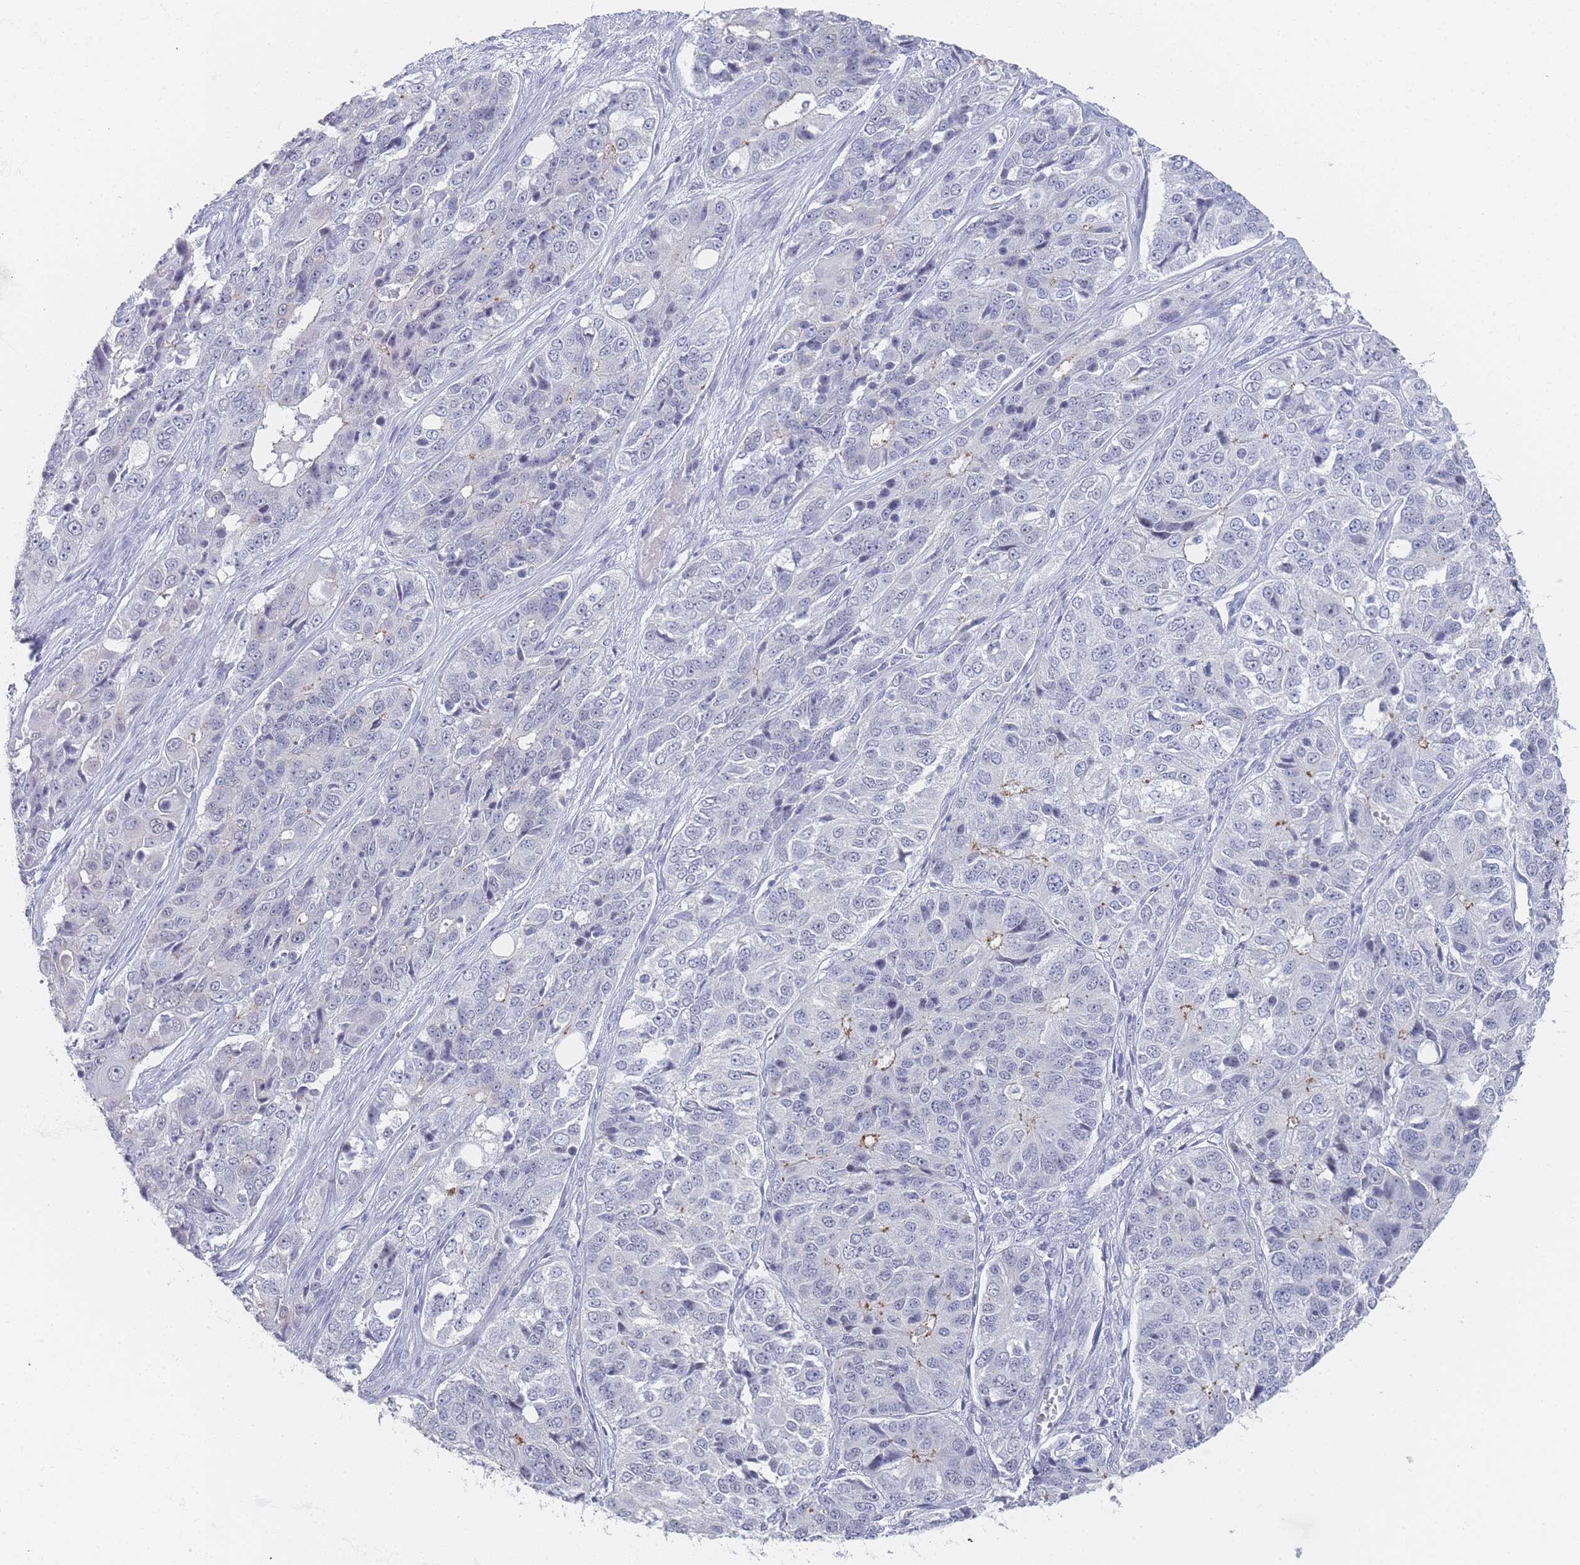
{"staining": {"intensity": "negative", "quantity": "none", "location": "none"}, "tissue": "ovarian cancer", "cell_type": "Tumor cells", "image_type": "cancer", "snomed": [{"axis": "morphology", "description": "Carcinoma, endometroid"}, {"axis": "topography", "description": "Ovary"}], "caption": "A photomicrograph of human ovarian cancer is negative for staining in tumor cells.", "gene": "IMPG1", "patient": {"sex": "female", "age": 51}}